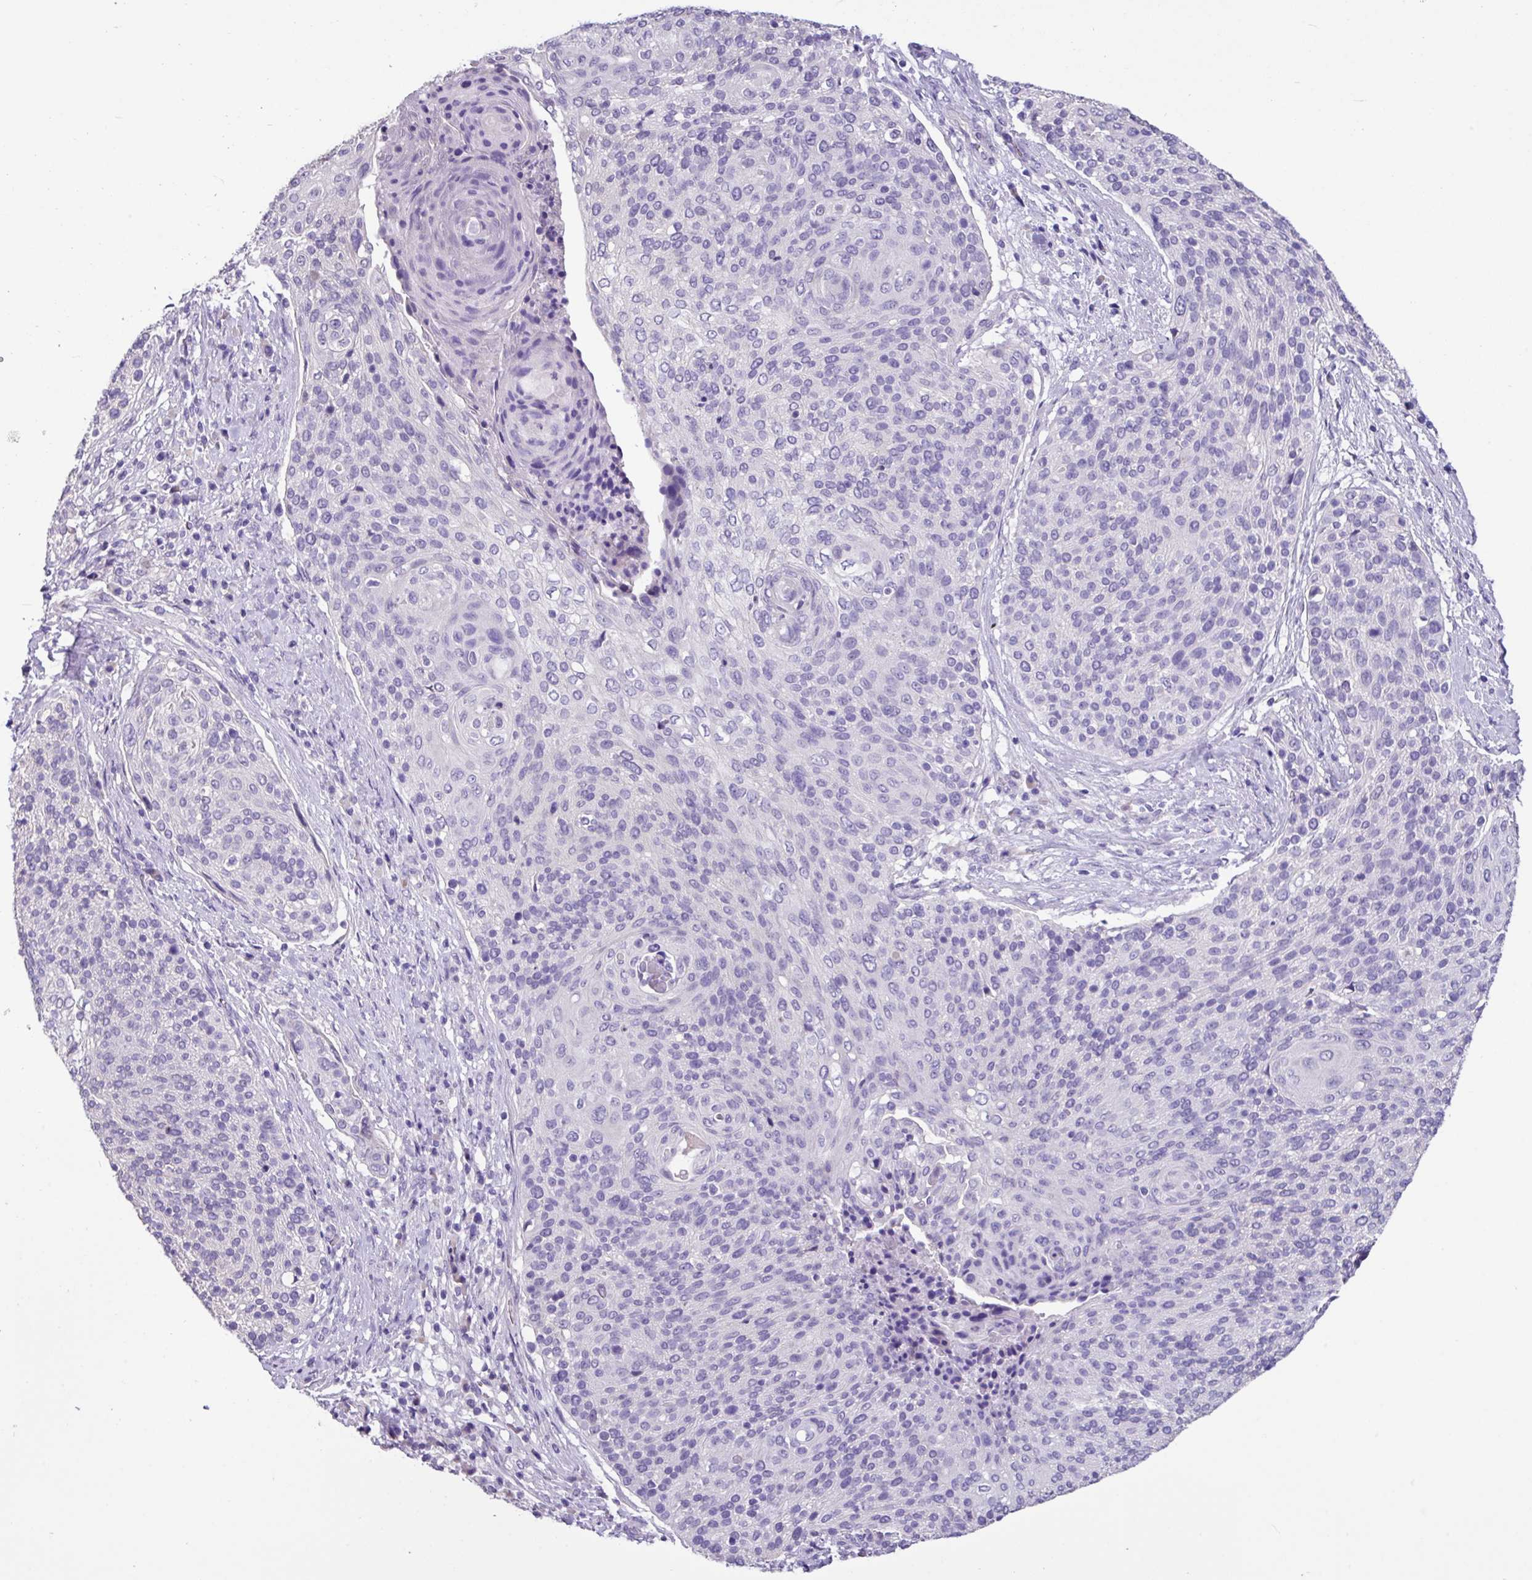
{"staining": {"intensity": "negative", "quantity": "none", "location": "none"}, "tissue": "cervical cancer", "cell_type": "Tumor cells", "image_type": "cancer", "snomed": [{"axis": "morphology", "description": "Squamous cell carcinoma, NOS"}, {"axis": "topography", "description": "Cervix"}], "caption": "A histopathology image of squamous cell carcinoma (cervical) stained for a protein demonstrates no brown staining in tumor cells.", "gene": "EPCAM", "patient": {"sex": "female", "age": 31}}